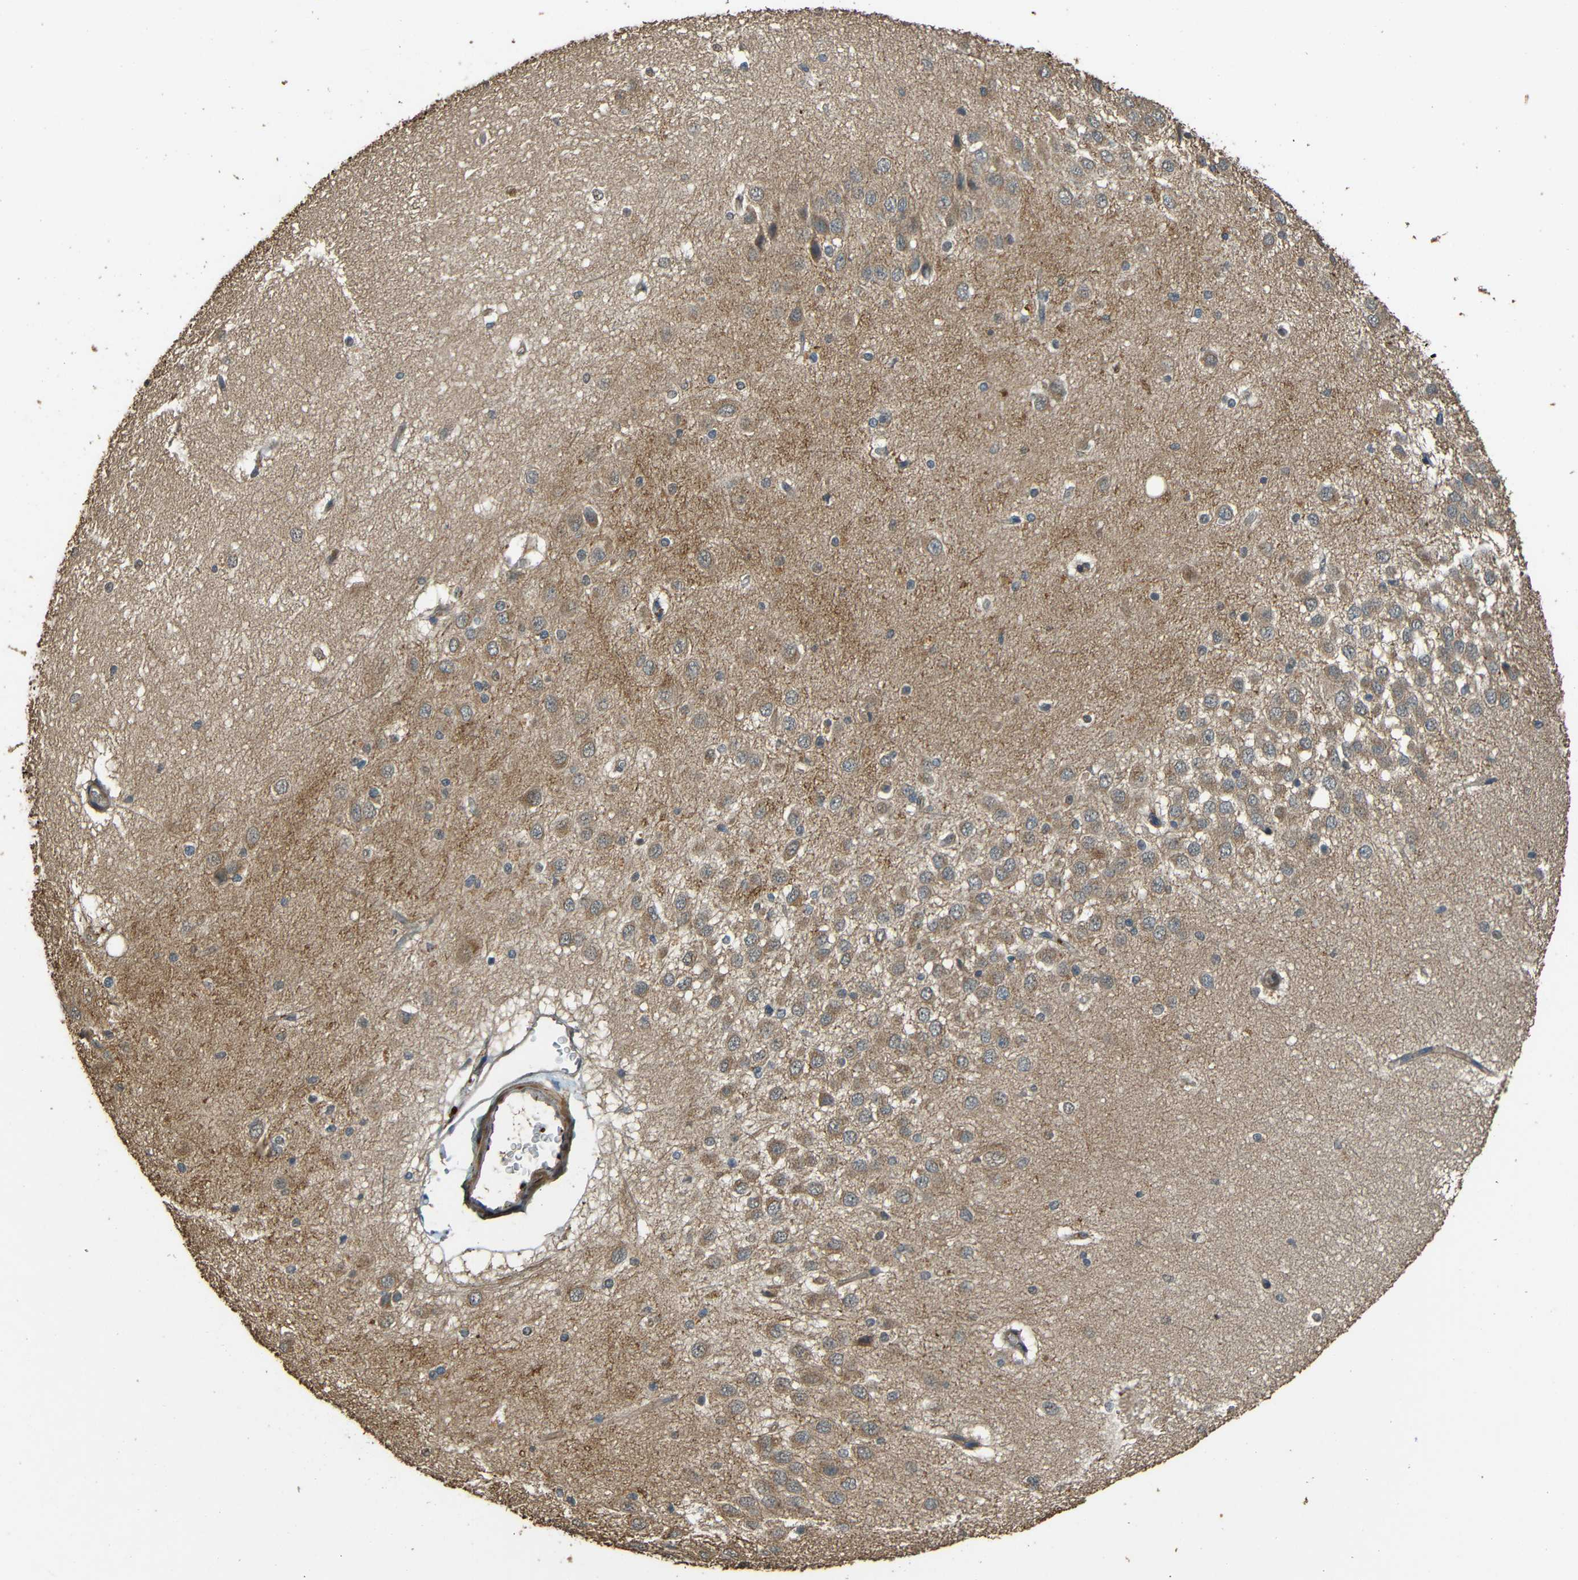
{"staining": {"intensity": "negative", "quantity": "none", "location": "none"}, "tissue": "hippocampus", "cell_type": "Glial cells", "image_type": "normal", "snomed": [{"axis": "morphology", "description": "Normal tissue, NOS"}, {"axis": "topography", "description": "Hippocampus"}], "caption": "This photomicrograph is of unremarkable hippocampus stained with immunohistochemistry (IHC) to label a protein in brown with the nuclei are counter-stained blue. There is no positivity in glial cells.", "gene": "PDE5A", "patient": {"sex": "female", "age": 19}}